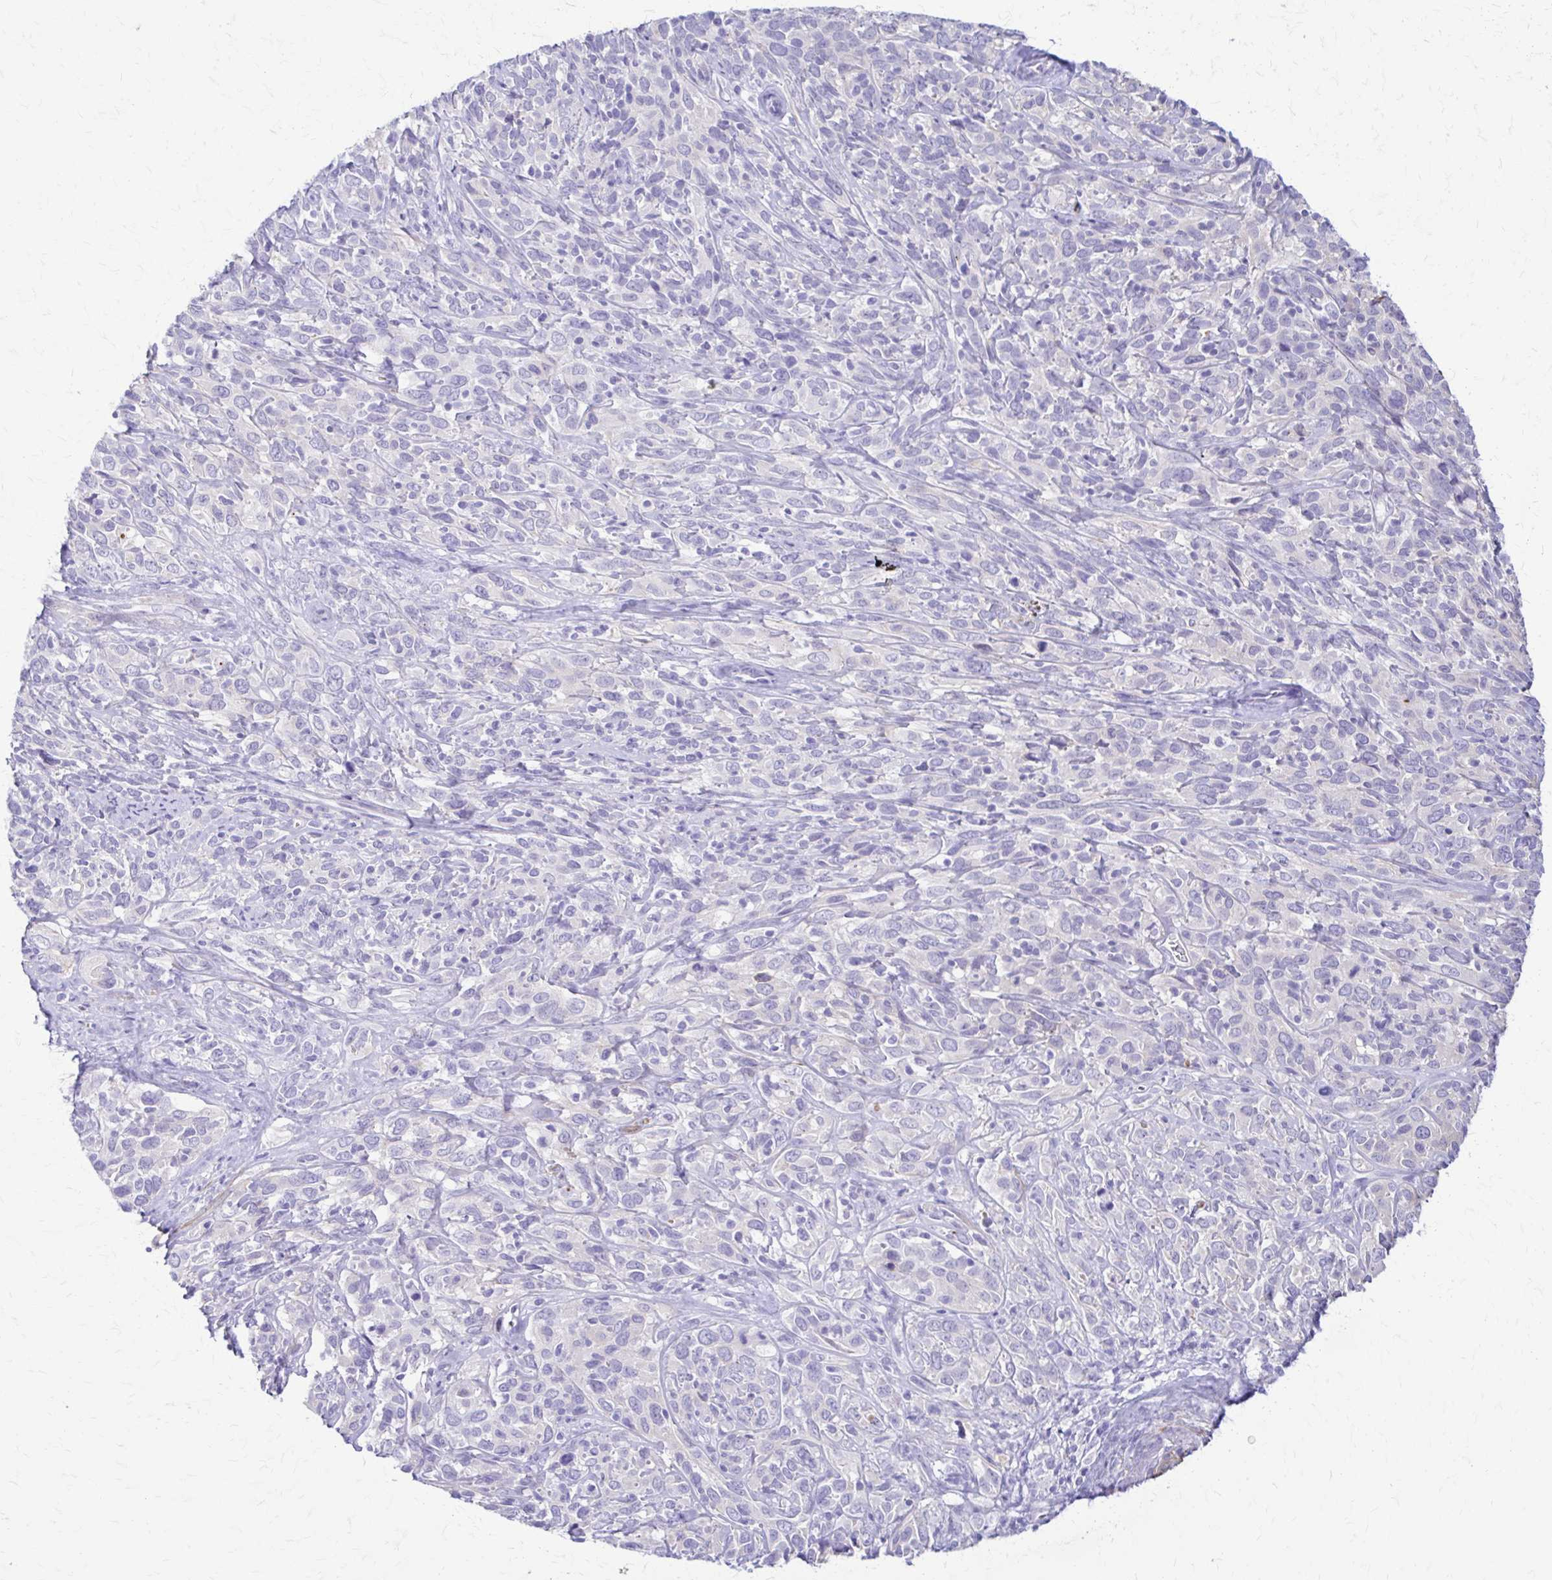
{"staining": {"intensity": "negative", "quantity": "none", "location": "none"}, "tissue": "cervical cancer", "cell_type": "Tumor cells", "image_type": "cancer", "snomed": [{"axis": "morphology", "description": "Normal tissue, NOS"}, {"axis": "morphology", "description": "Squamous cell carcinoma, NOS"}, {"axis": "topography", "description": "Cervix"}], "caption": "Cervical squamous cell carcinoma was stained to show a protein in brown. There is no significant positivity in tumor cells.", "gene": "DSP", "patient": {"sex": "female", "age": 51}}